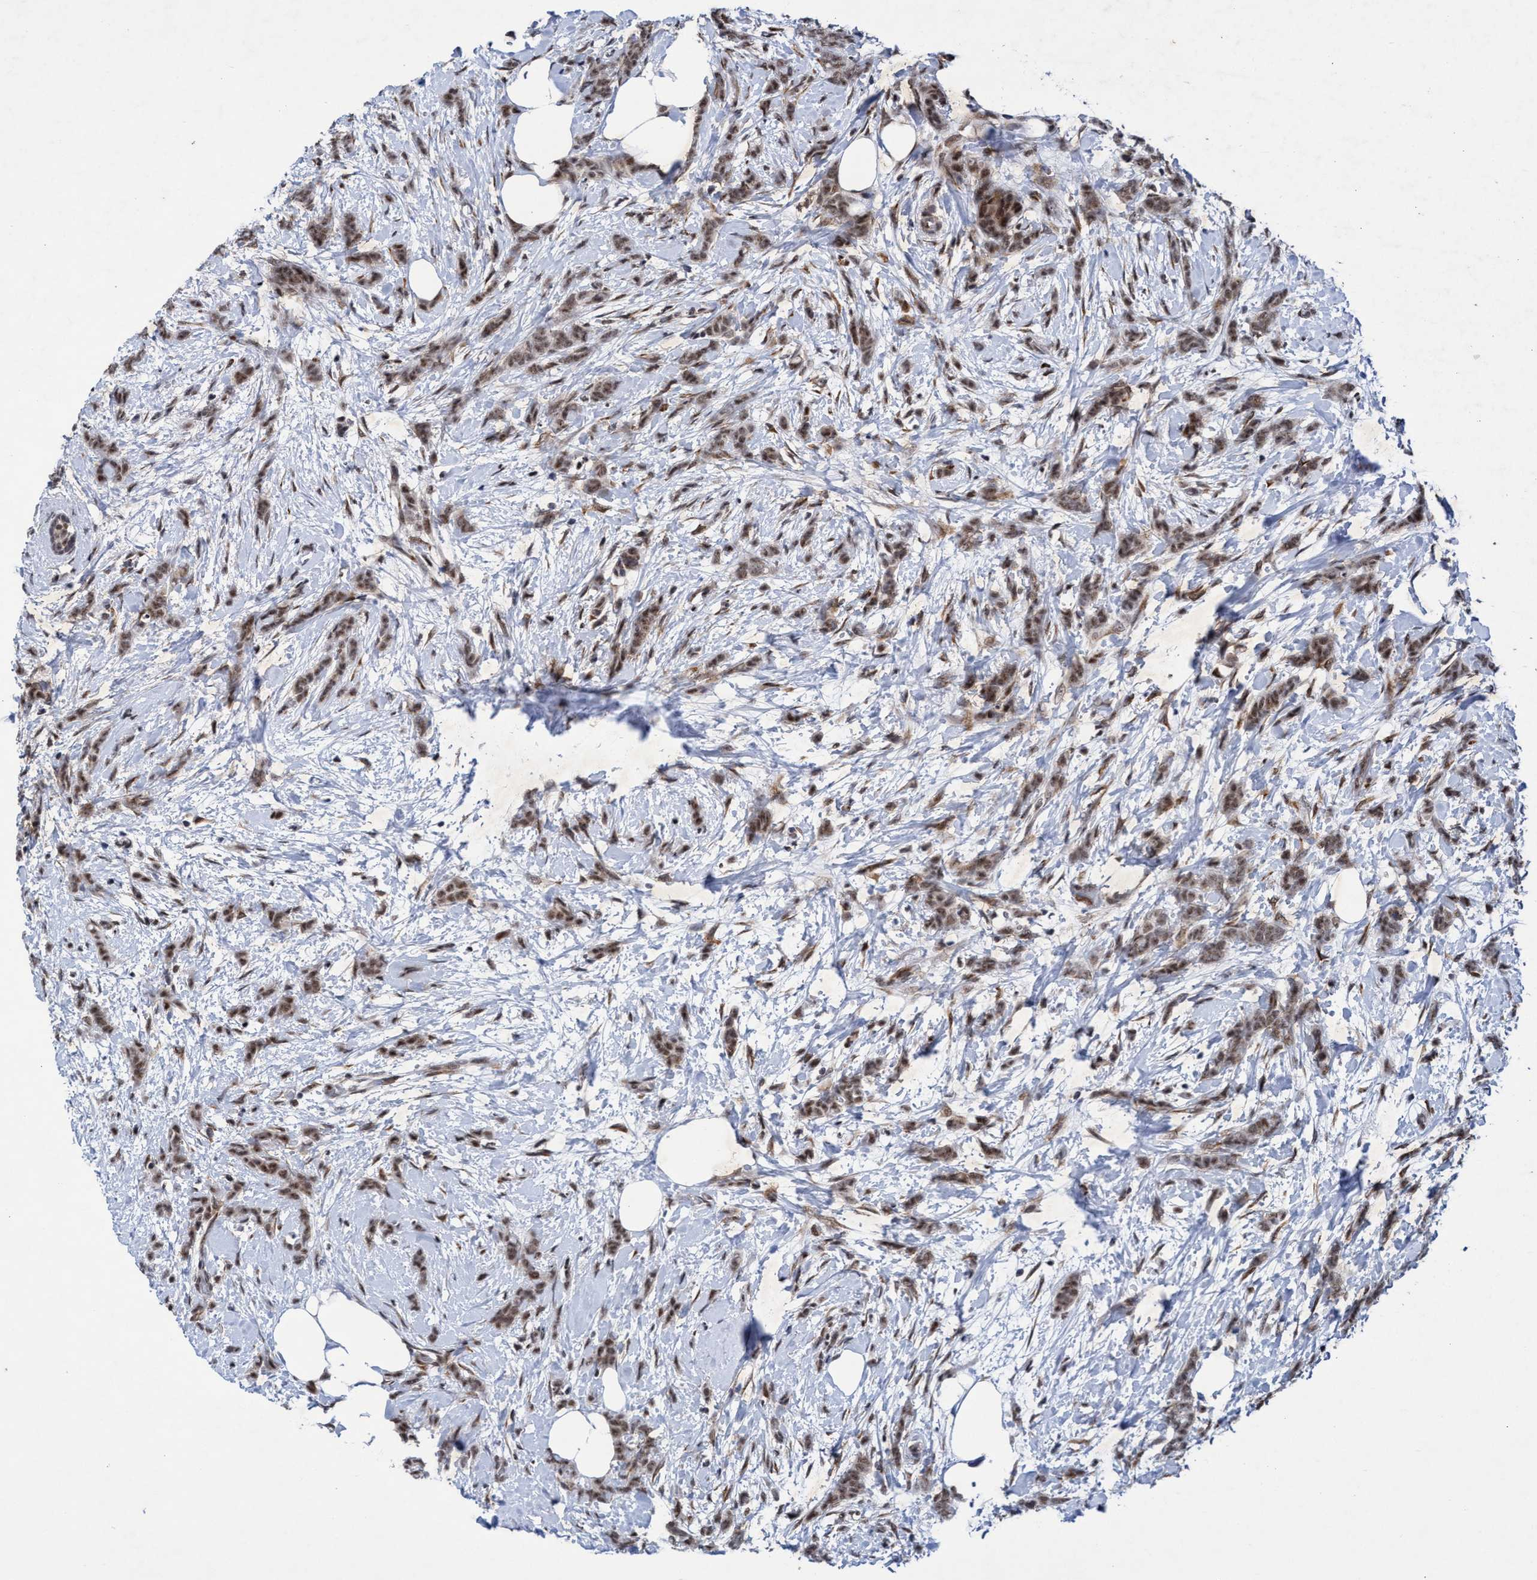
{"staining": {"intensity": "moderate", "quantity": ">75%", "location": "cytoplasmic/membranous,nuclear"}, "tissue": "breast cancer", "cell_type": "Tumor cells", "image_type": "cancer", "snomed": [{"axis": "morphology", "description": "Lobular carcinoma, in situ"}, {"axis": "morphology", "description": "Lobular carcinoma"}, {"axis": "topography", "description": "Breast"}], "caption": "Immunohistochemistry histopathology image of human breast cancer (lobular carcinoma in situ) stained for a protein (brown), which shows medium levels of moderate cytoplasmic/membranous and nuclear expression in approximately >75% of tumor cells.", "gene": "GLT6D1", "patient": {"sex": "female", "age": 41}}